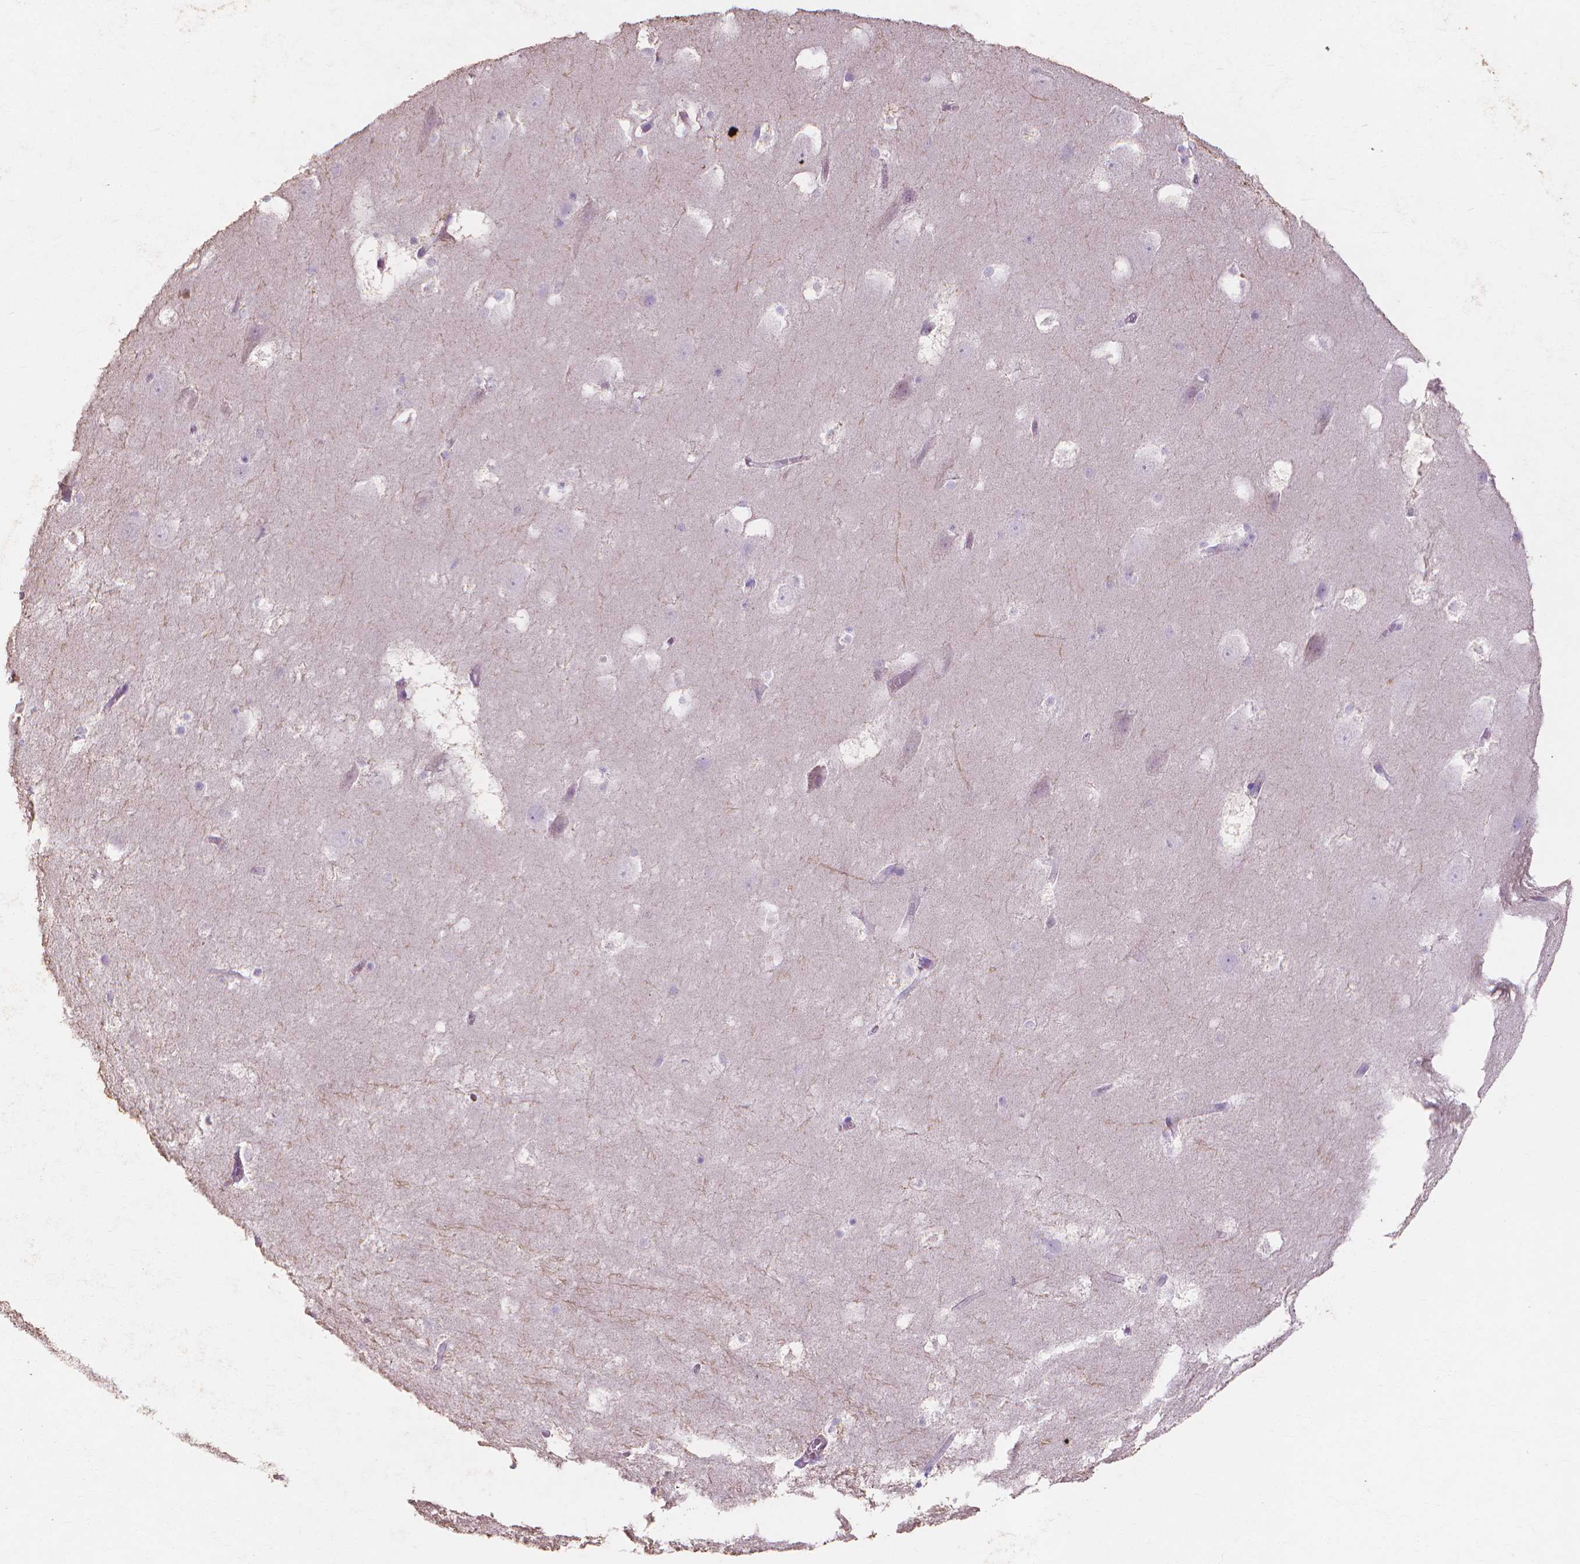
{"staining": {"intensity": "negative", "quantity": "none", "location": "none"}, "tissue": "hippocampus", "cell_type": "Glial cells", "image_type": "normal", "snomed": [{"axis": "morphology", "description": "Normal tissue, NOS"}, {"axis": "topography", "description": "Hippocampus"}], "caption": "A high-resolution micrograph shows IHC staining of unremarkable hippocampus, which reveals no significant expression in glial cells.", "gene": "MMP11", "patient": {"sex": "male", "age": 45}}